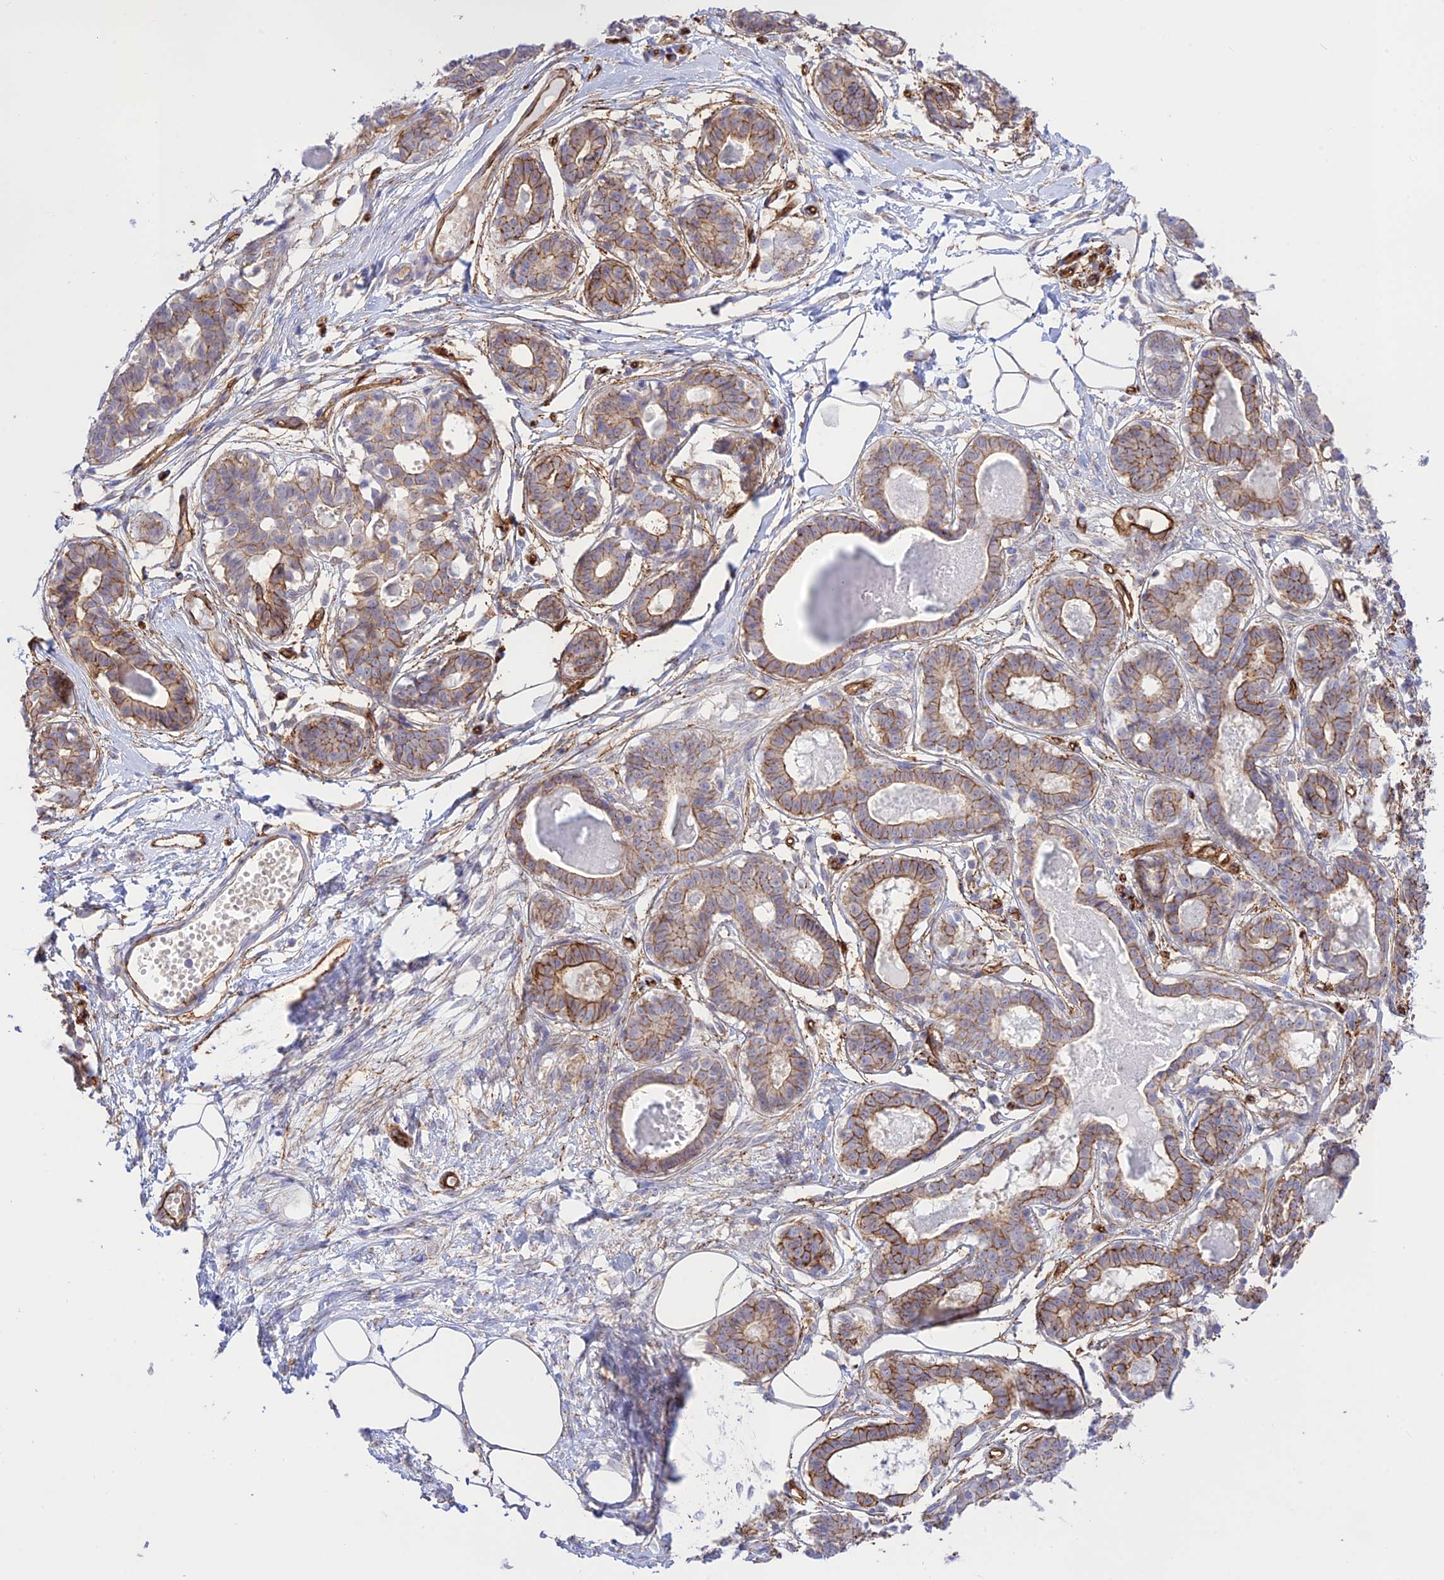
{"staining": {"intensity": "weak", "quantity": "25%-75%", "location": "cytoplasmic/membranous"}, "tissue": "breast", "cell_type": "Adipocytes", "image_type": "normal", "snomed": [{"axis": "morphology", "description": "Normal tissue, NOS"}, {"axis": "topography", "description": "Breast"}], "caption": "Protein positivity by immunohistochemistry reveals weak cytoplasmic/membranous expression in approximately 25%-75% of adipocytes in normal breast.", "gene": "YPEL5", "patient": {"sex": "female", "age": 45}}